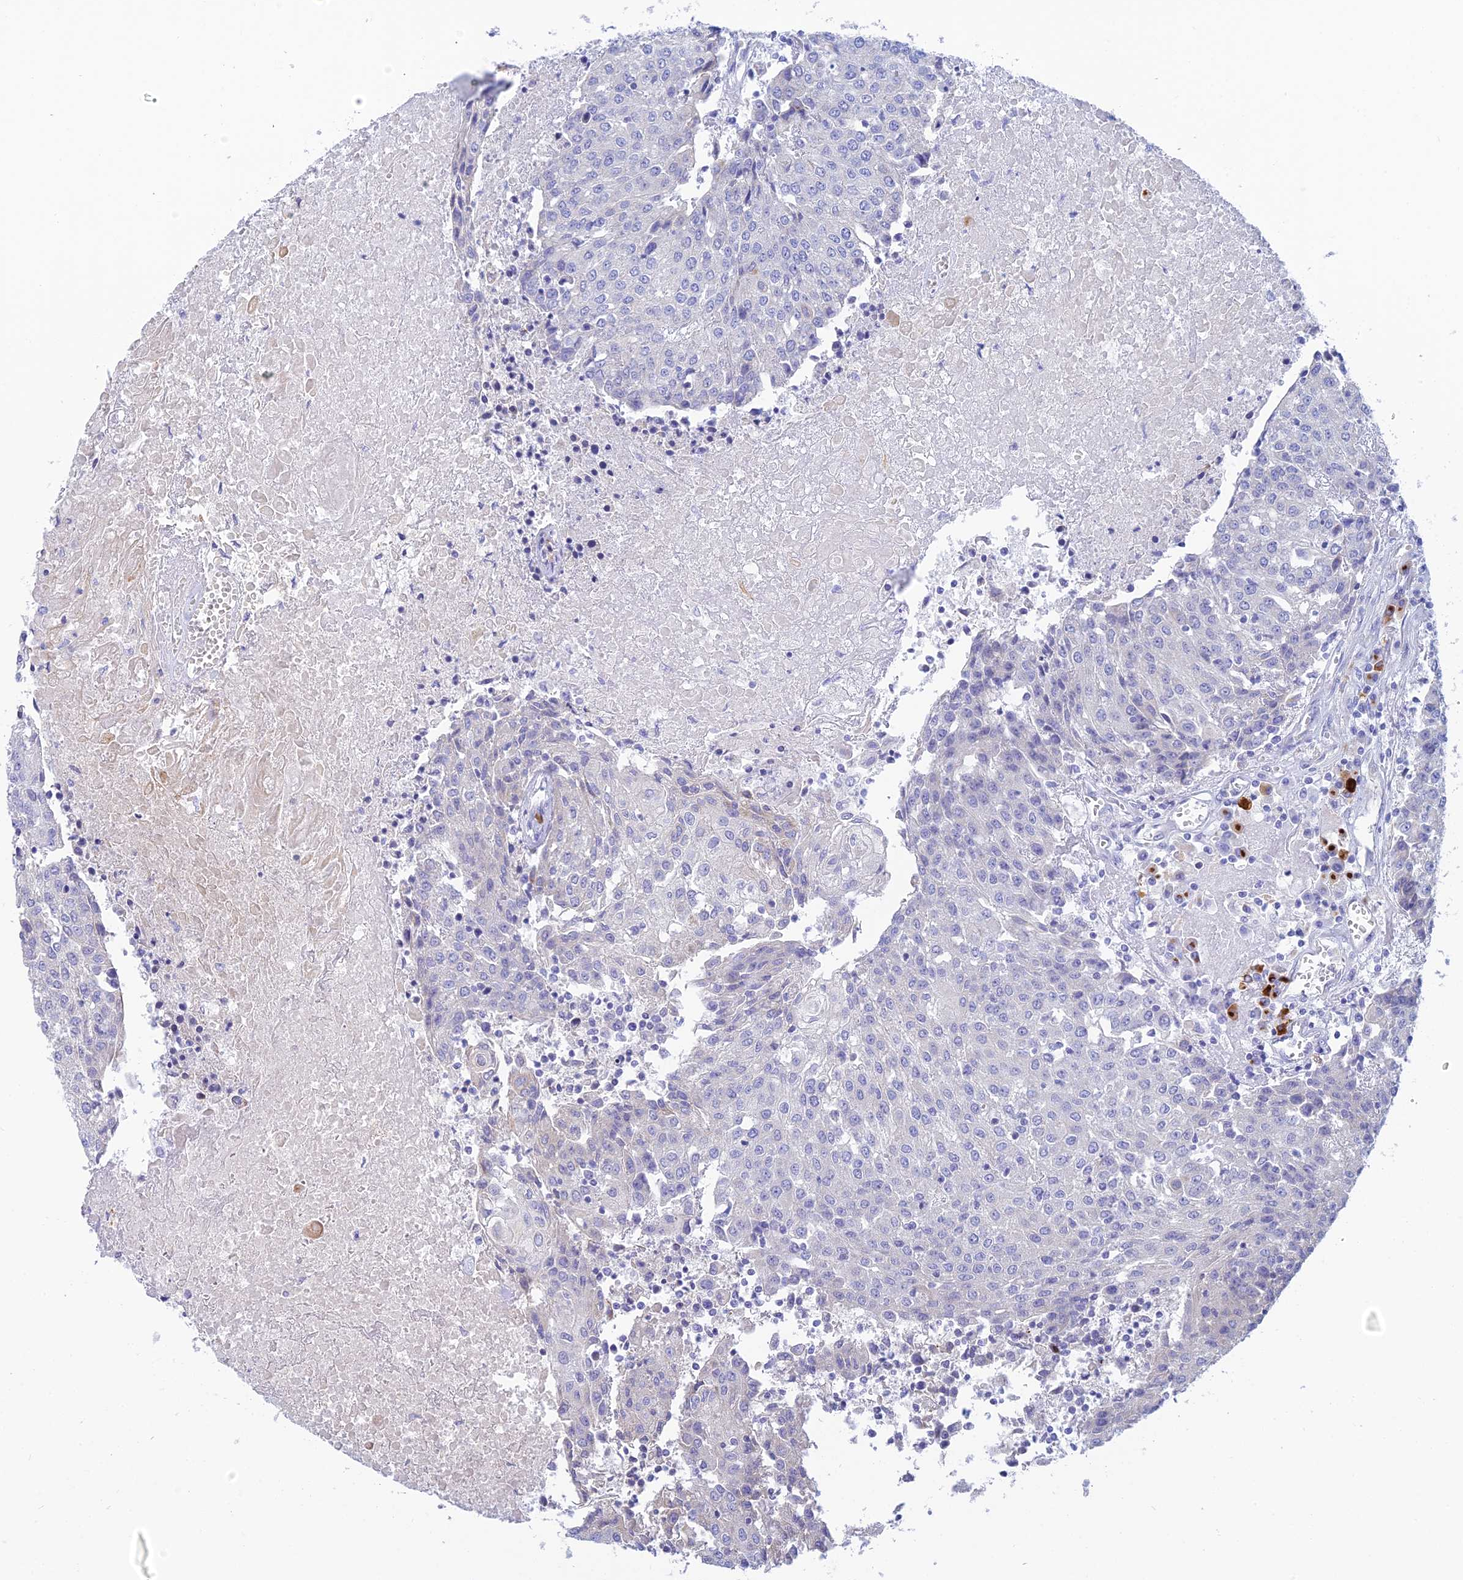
{"staining": {"intensity": "negative", "quantity": "none", "location": "none"}, "tissue": "urothelial cancer", "cell_type": "Tumor cells", "image_type": "cancer", "snomed": [{"axis": "morphology", "description": "Urothelial carcinoma, High grade"}, {"axis": "topography", "description": "Urinary bladder"}], "caption": "Tumor cells are negative for brown protein staining in high-grade urothelial carcinoma. (Brightfield microscopy of DAB (3,3'-diaminobenzidine) immunohistochemistry at high magnification).", "gene": "CEP152", "patient": {"sex": "female", "age": 85}}